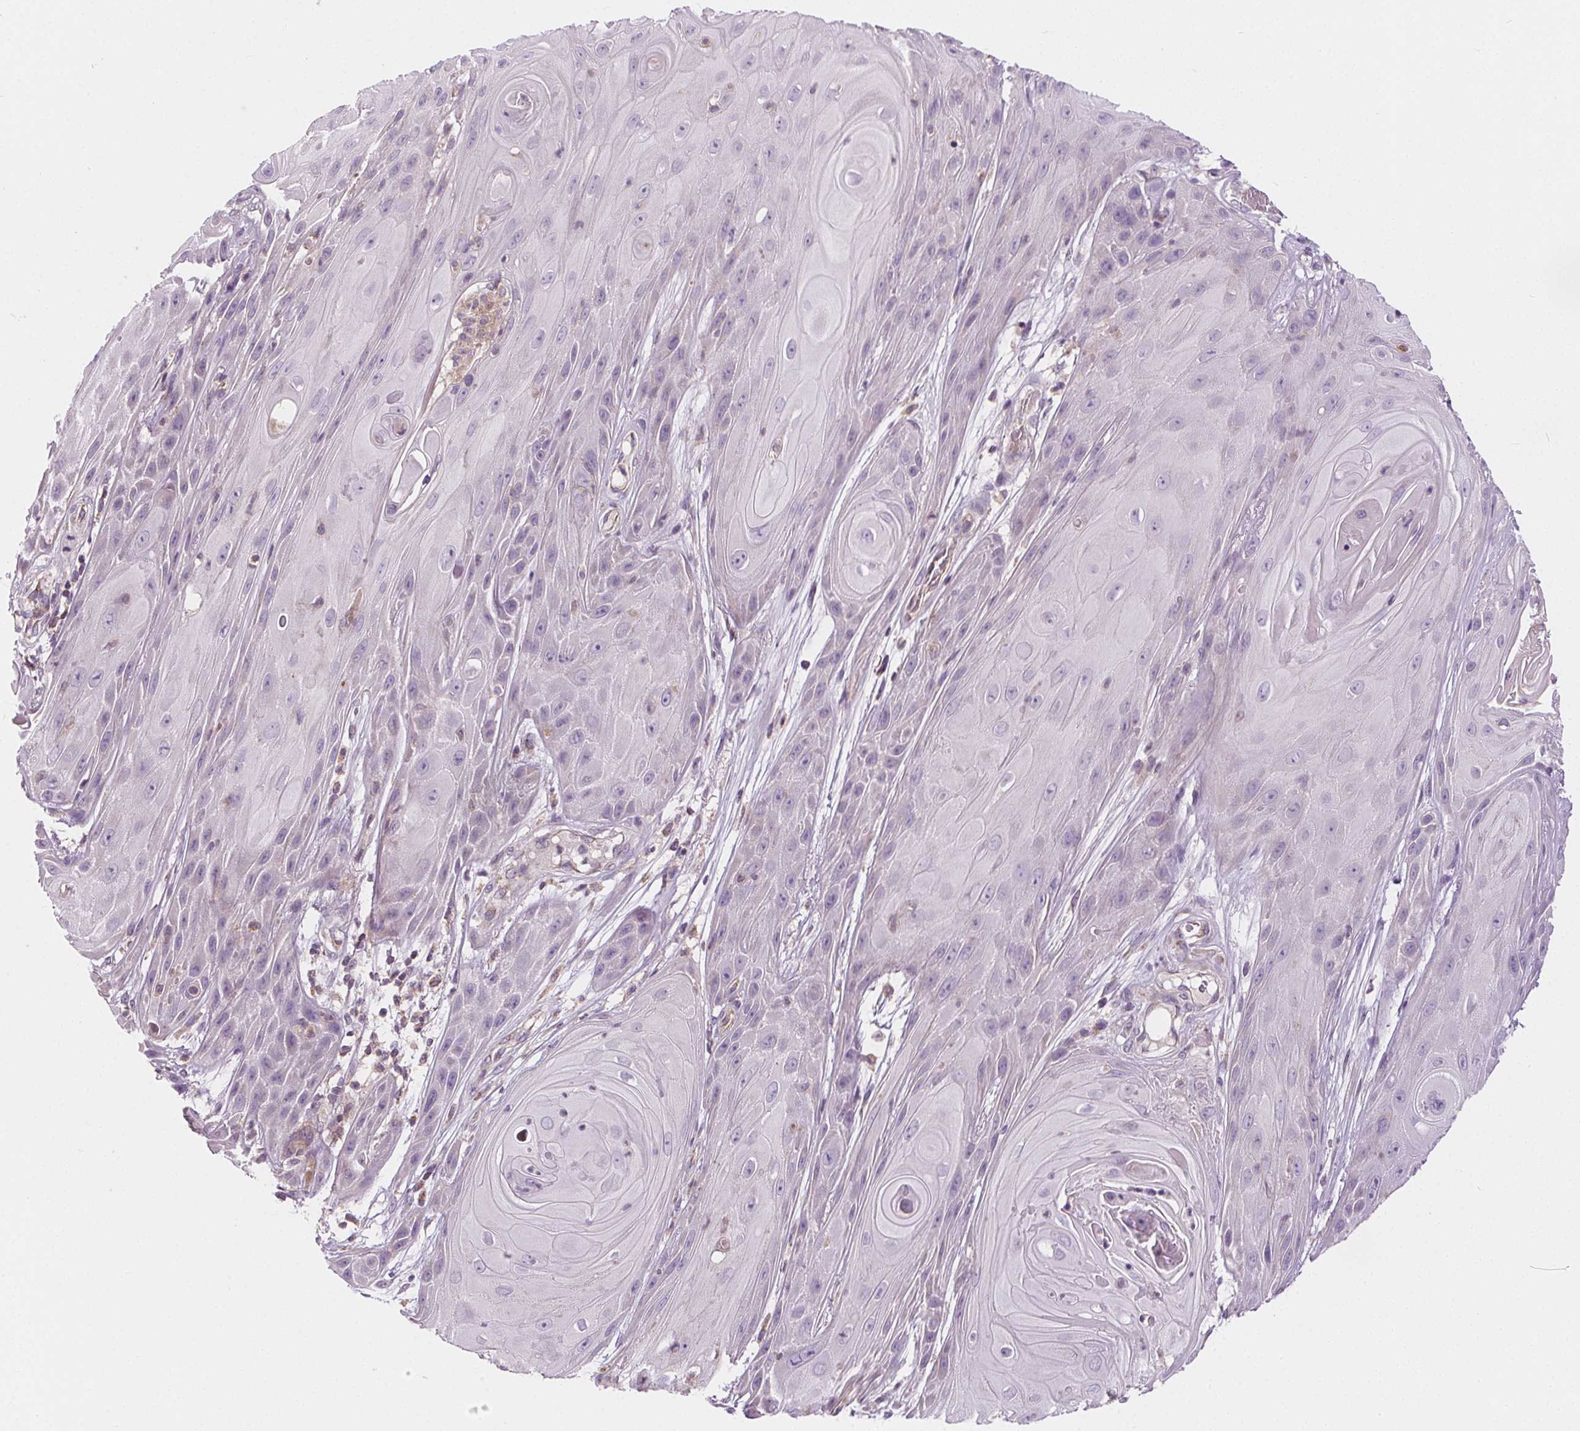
{"staining": {"intensity": "negative", "quantity": "none", "location": "none"}, "tissue": "skin cancer", "cell_type": "Tumor cells", "image_type": "cancer", "snomed": [{"axis": "morphology", "description": "Squamous cell carcinoma, NOS"}, {"axis": "topography", "description": "Skin"}], "caption": "DAB (3,3'-diaminobenzidine) immunohistochemical staining of human skin cancer reveals no significant staining in tumor cells.", "gene": "RAB20", "patient": {"sex": "male", "age": 62}}